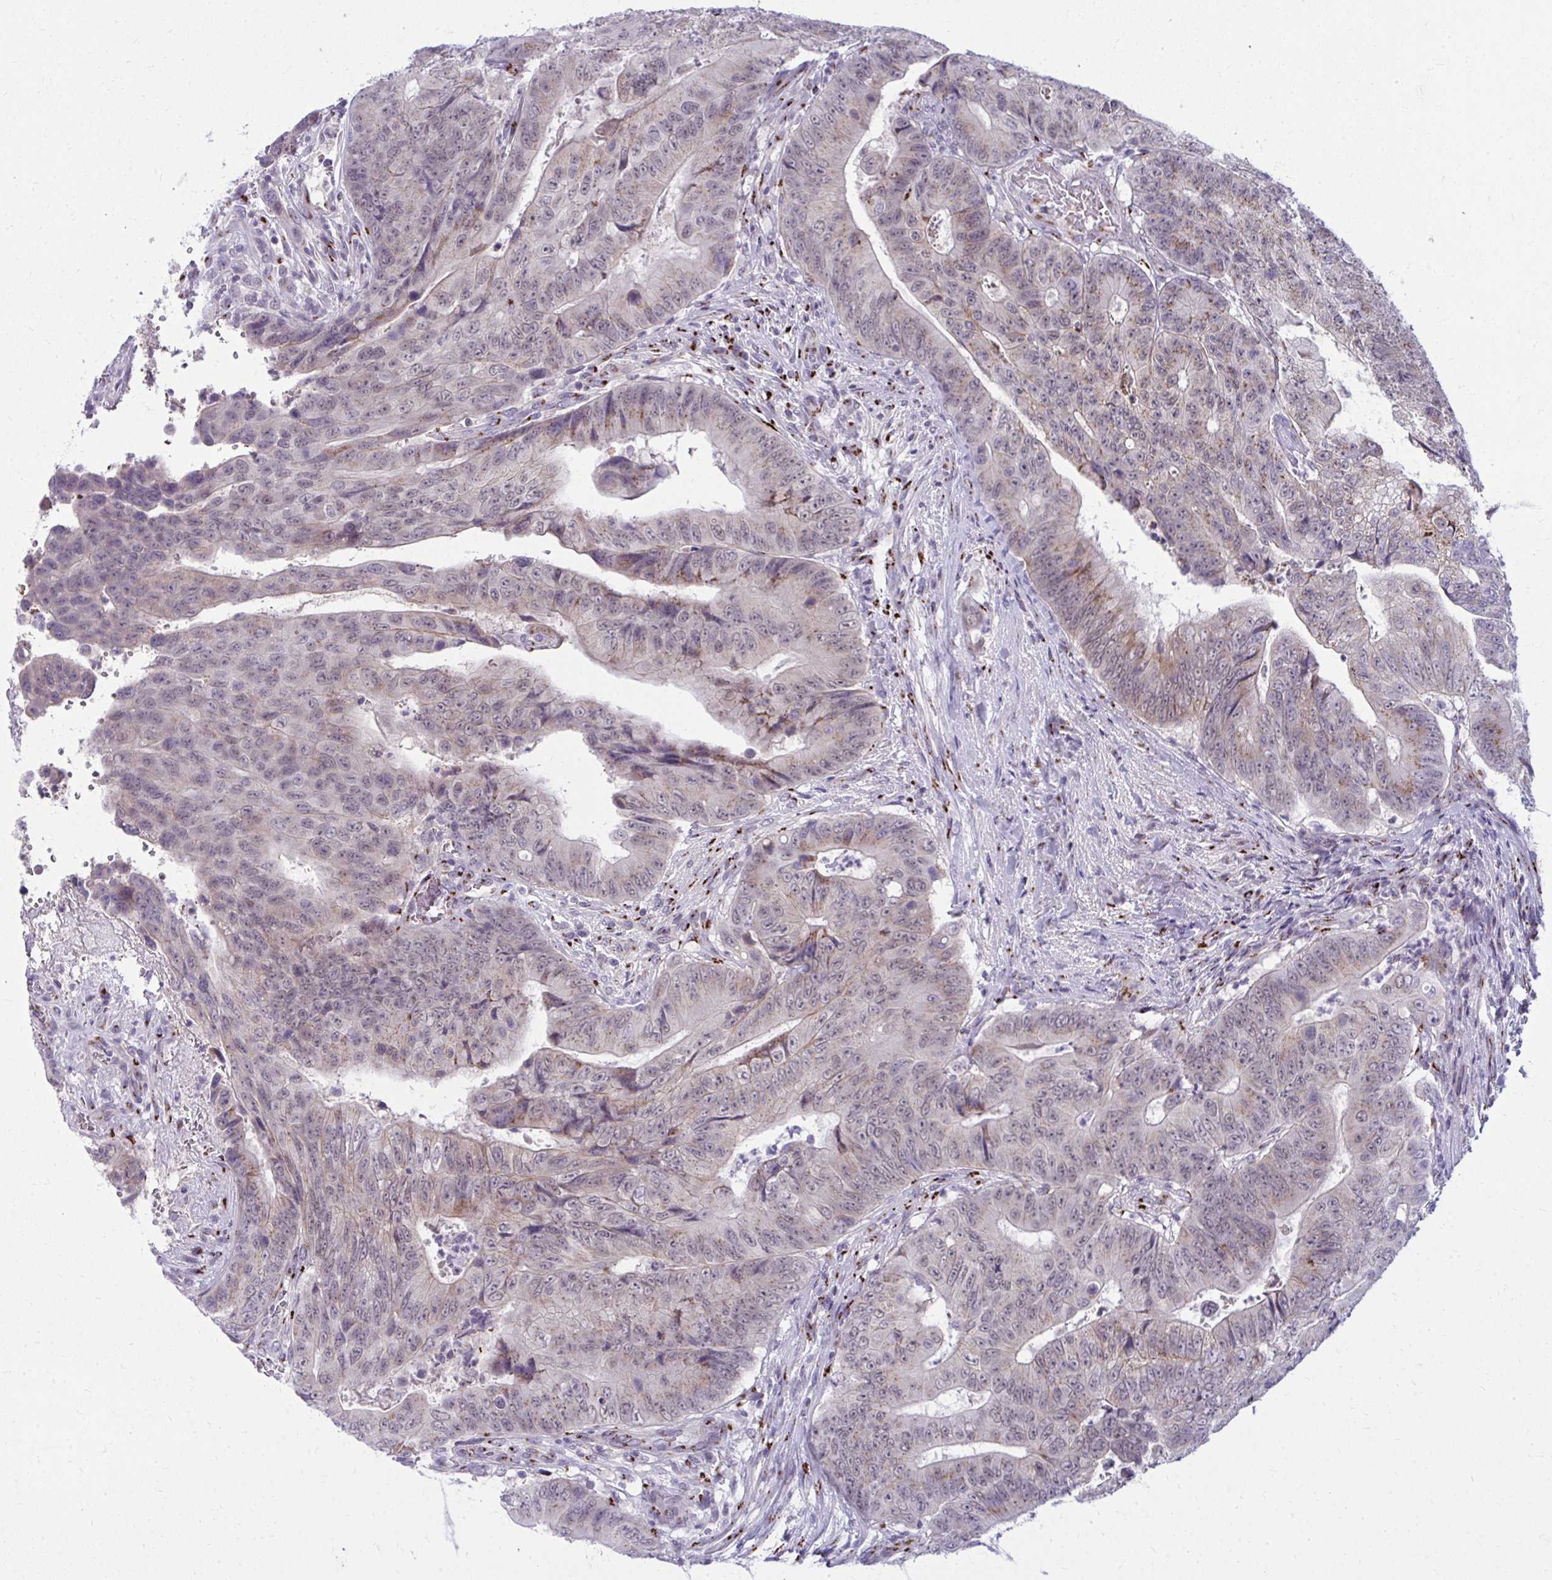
{"staining": {"intensity": "moderate", "quantity": "25%-75%", "location": "cytoplasmic/membranous"}, "tissue": "colorectal cancer", "cell_type": "Tumor cells", "image_type": "cancer", "snomed": [{"axis": "morphology", "description": "Adenocarcinoma, NOS"}, {"axis": "topography", "description": "Colon"}], "caption": "Protein analysis of colorectal cancer (adenocarcinoma) tissue reveals moderate cytoplasmic/membranous expression in about 25%-75% of tumor cells.", "gene": "DTX4", "patient": {"sex": "female", "age": 48}}